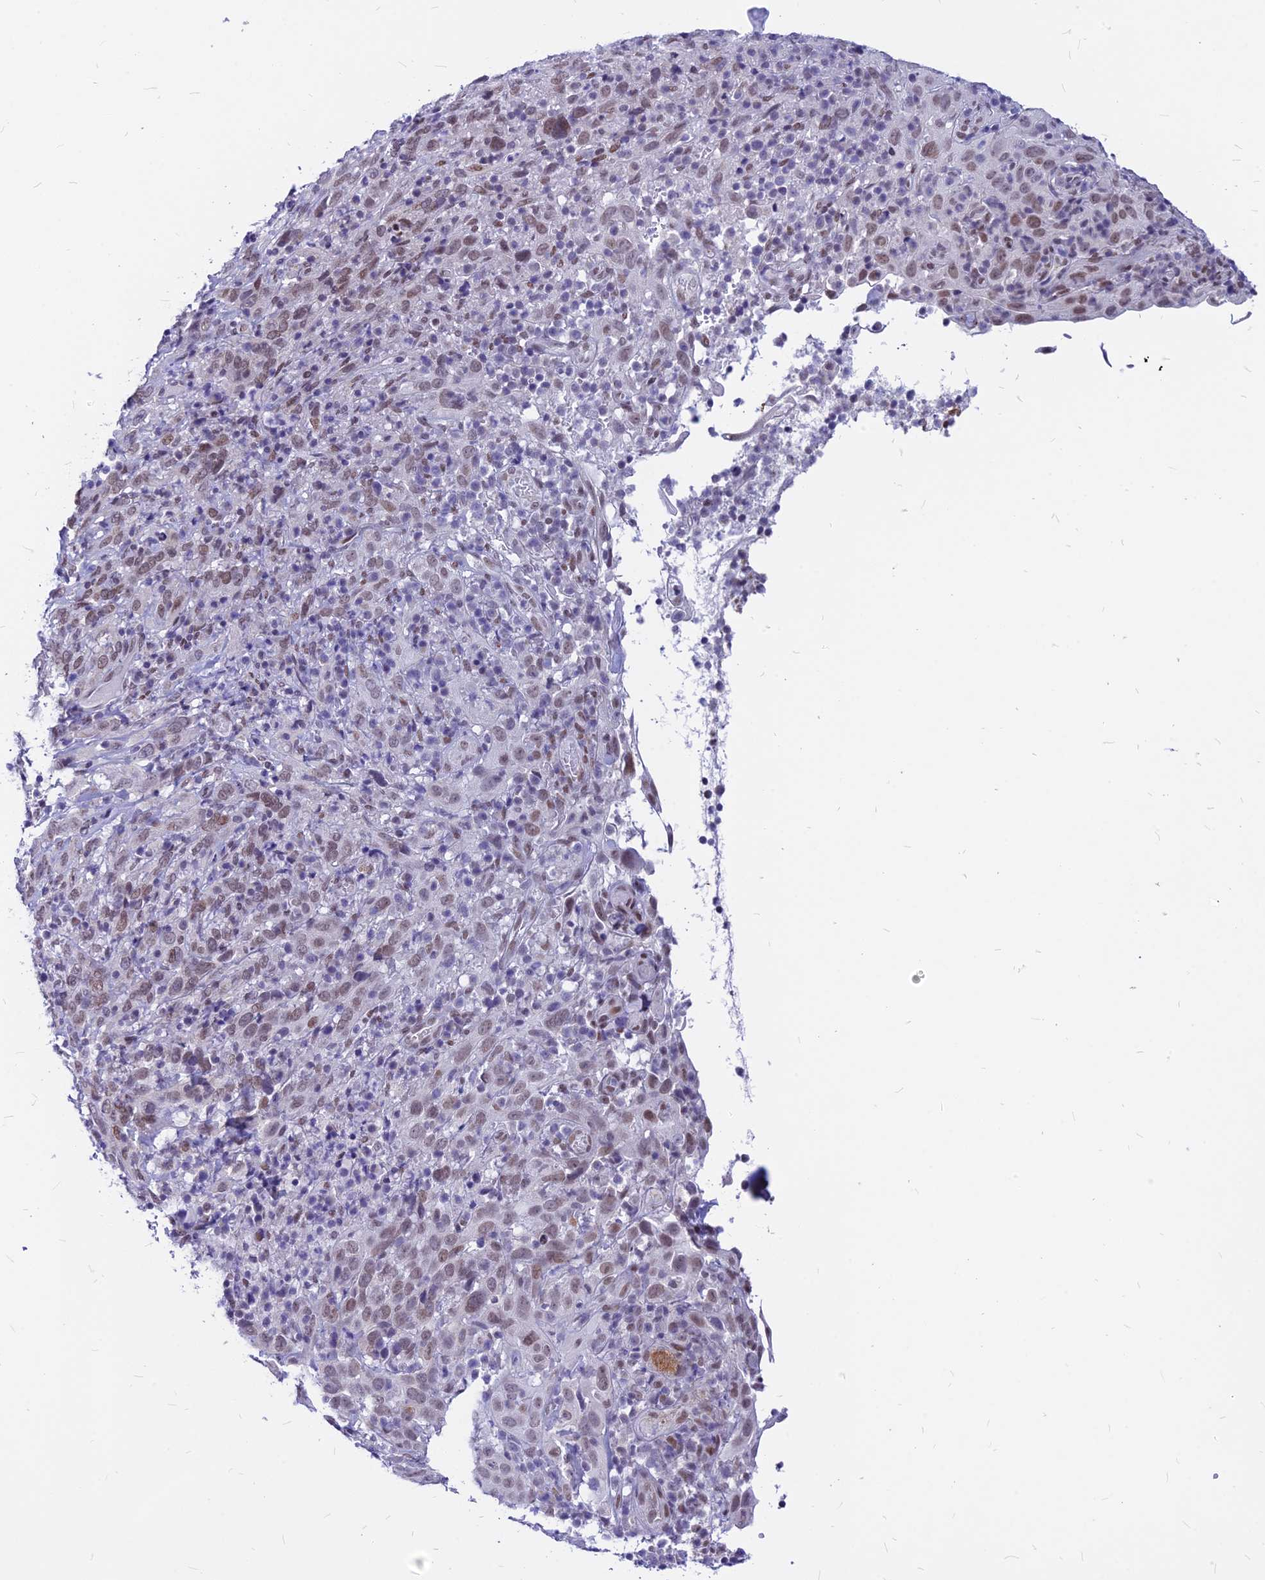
{"staining": {"intensity": "moderate", "quantity": ">75%", "location": "nuclear"}, "tissue": "cervical cancer", "cell_type": "Tumor cells", "image_type": "cancer", "snomed": [{"axis": "morphology", "description": "Squamous cell carcinoma, NOS"}, {"axis": "topography", "description": "Cervix"}], "caption": "Immunohistochemistry (IHC) photomicrograph of cervical squamous cell carcinoma stained for a protein (brown), which reveals medium levels of moderate nuclear expression in approximately >75% of tumor cells.", "gene": "KCTD13", "patient": {"sex": "female", "age": 46}}